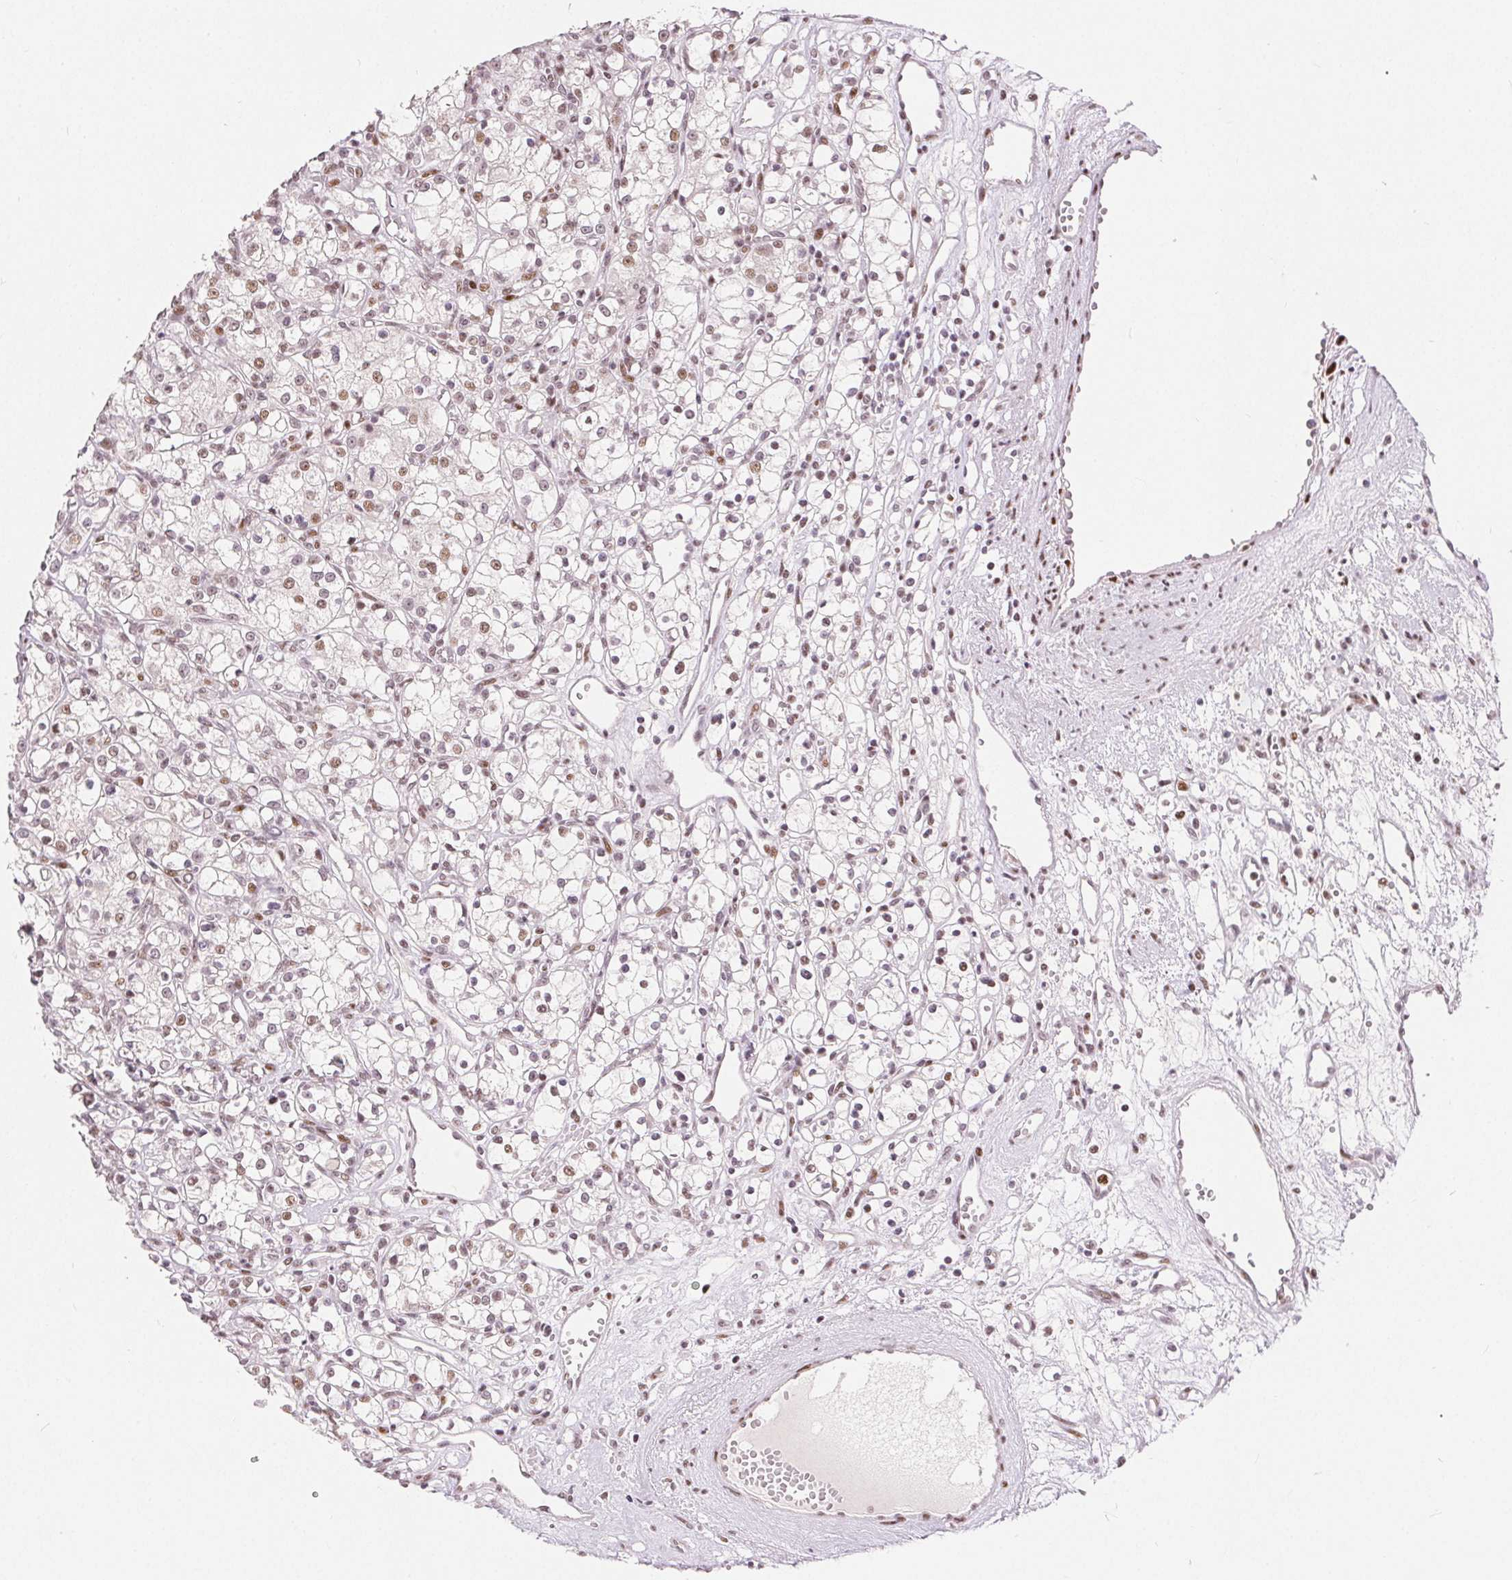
{"staining": {"intensity": "moderate", "quantity": ">75%", "location": "nuclear"}, "tissue": "renal cancer", "cell_type": "Tumor cells", "image_type": "cancer", "snomed": [{"axis": "morphology", "description": "Adenocarcinoma, NOS"}, {"axis": "topography", "description": "Kidney"}], "caption": "Immunohistochemical staining of renal cancer exhibits medium levels of moderate nuclear staining in approximately >75% of tumor cells. (DAB (3,3'-diaminobenzidine) IHC with brightfield microscopy, high magnification).", "gene": "ZNF703", "patient": {"sex": "female", "age": 59}}